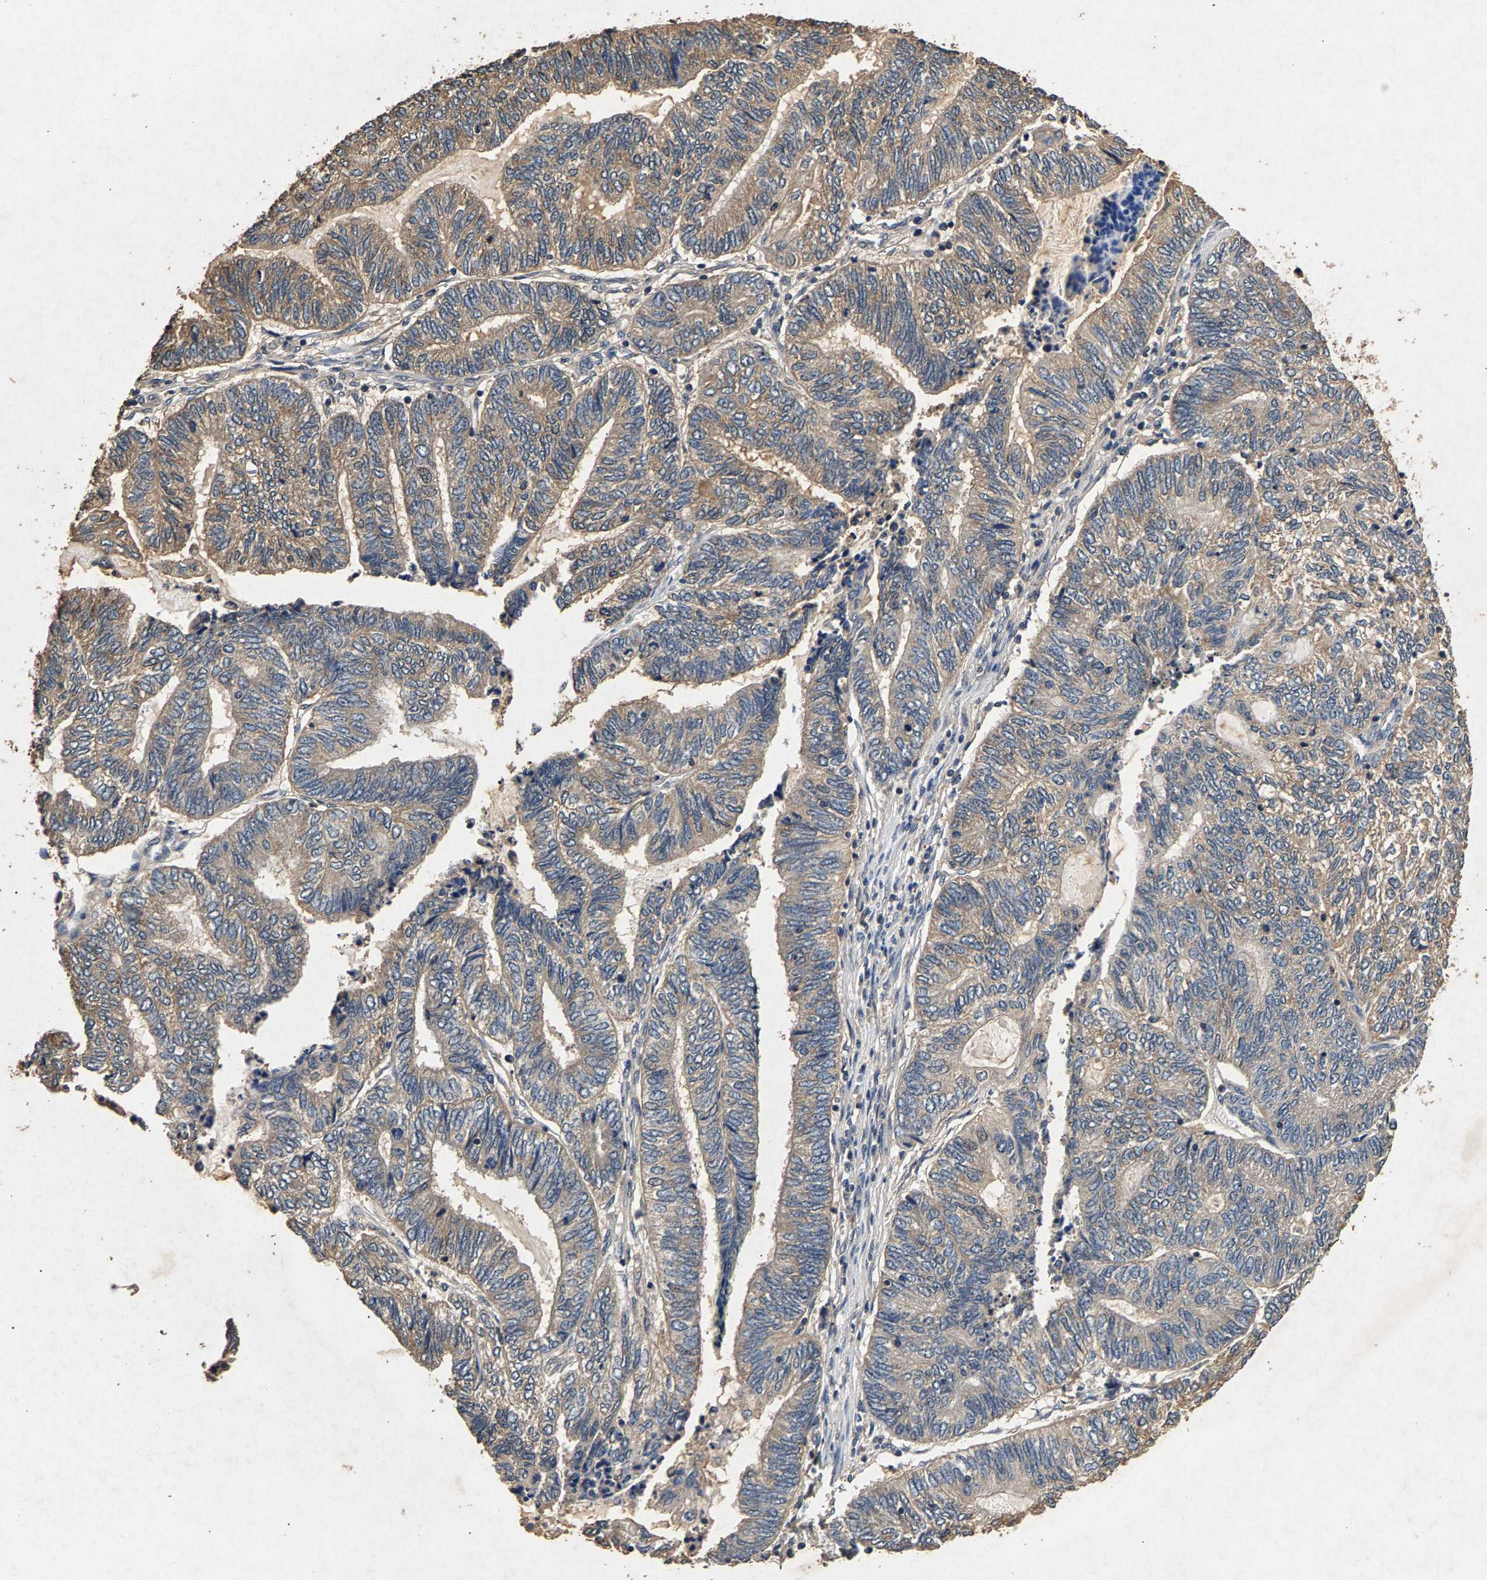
{"staining": {"intensity": "weak", "quantity": ">75%", "location": "cytoplasmic/membranous"}, "tissue": "endometrial cancer", "cell_type": "Tumor cells", "image_type": "cancer", "snomed": [{"axis": "morphology", "description": "Adenocarcinoma, NOS"}, {"axis": "topography", "description": "Uterus"}, {"axis": "topography", "description": "Endometrium"}], "caption": "The immunohistochemical stain labels weak cytoplasmic/membranous positivity in tumor cells of adenocarcinoma (endometrial) tissue.", "gene": "PPP1CC", "patient": {"sex": "female", "age": 70}}